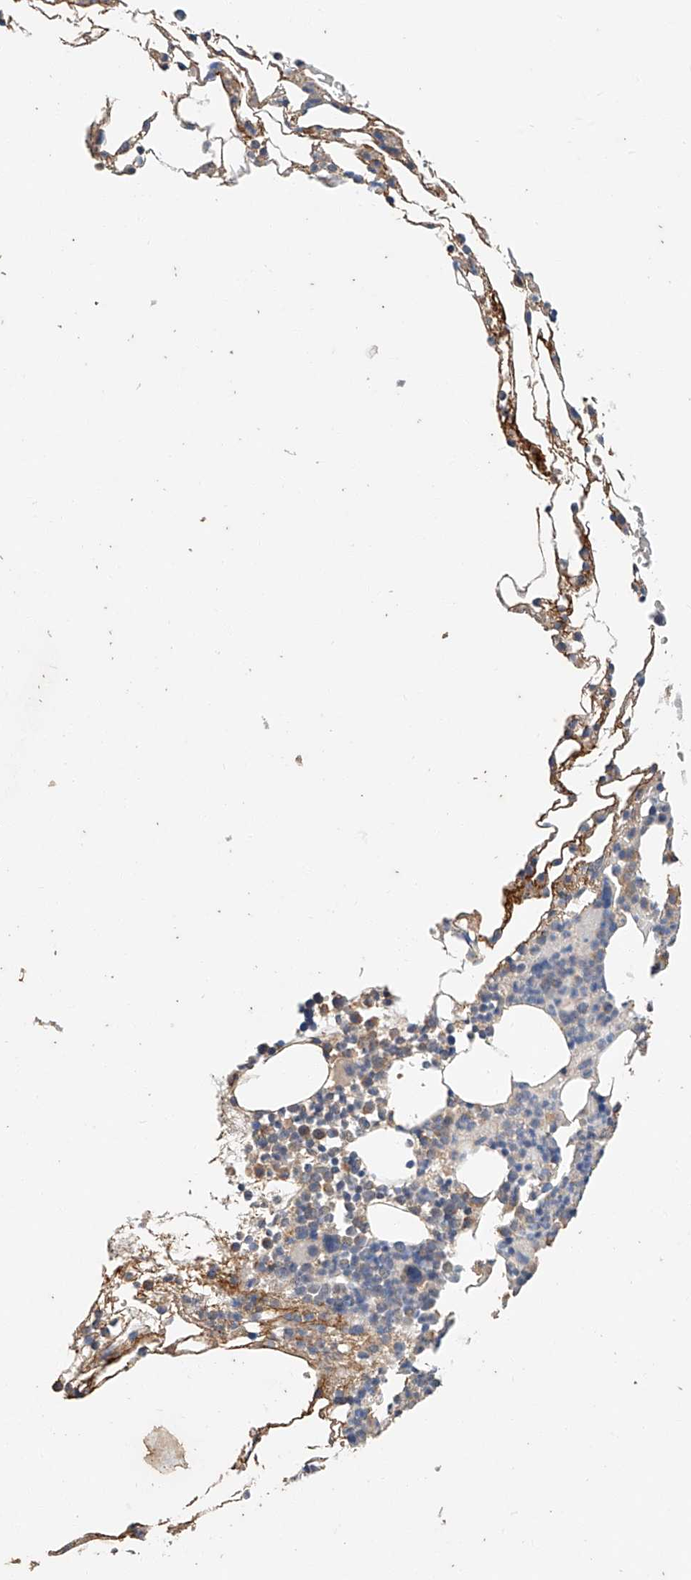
{"staining": {"intensity": "moderate", "quantity": "<25%", "location": "cytoplasmic/membranous"}, "tissue": "bone marrow", "cell_type": "Hematopoietic cells", "image_type": "normal", "snomed": [{"axis": "morphology", "description": "Normal tissue, NOS"}, {"axis": "morphology", "description": "Inflammation, NOS"}, {"axis": "topography", "description": "Bone marrow"}], "caption": "Benign bone marrow shows moderate cytoplasmic/membranous positivity in about <25% of hematopoietic cells (Brightfield microscopy of DAB IHC at high magnification)..", "gene": "CERS4", "patient": {"sex": "female", "age": 78}}